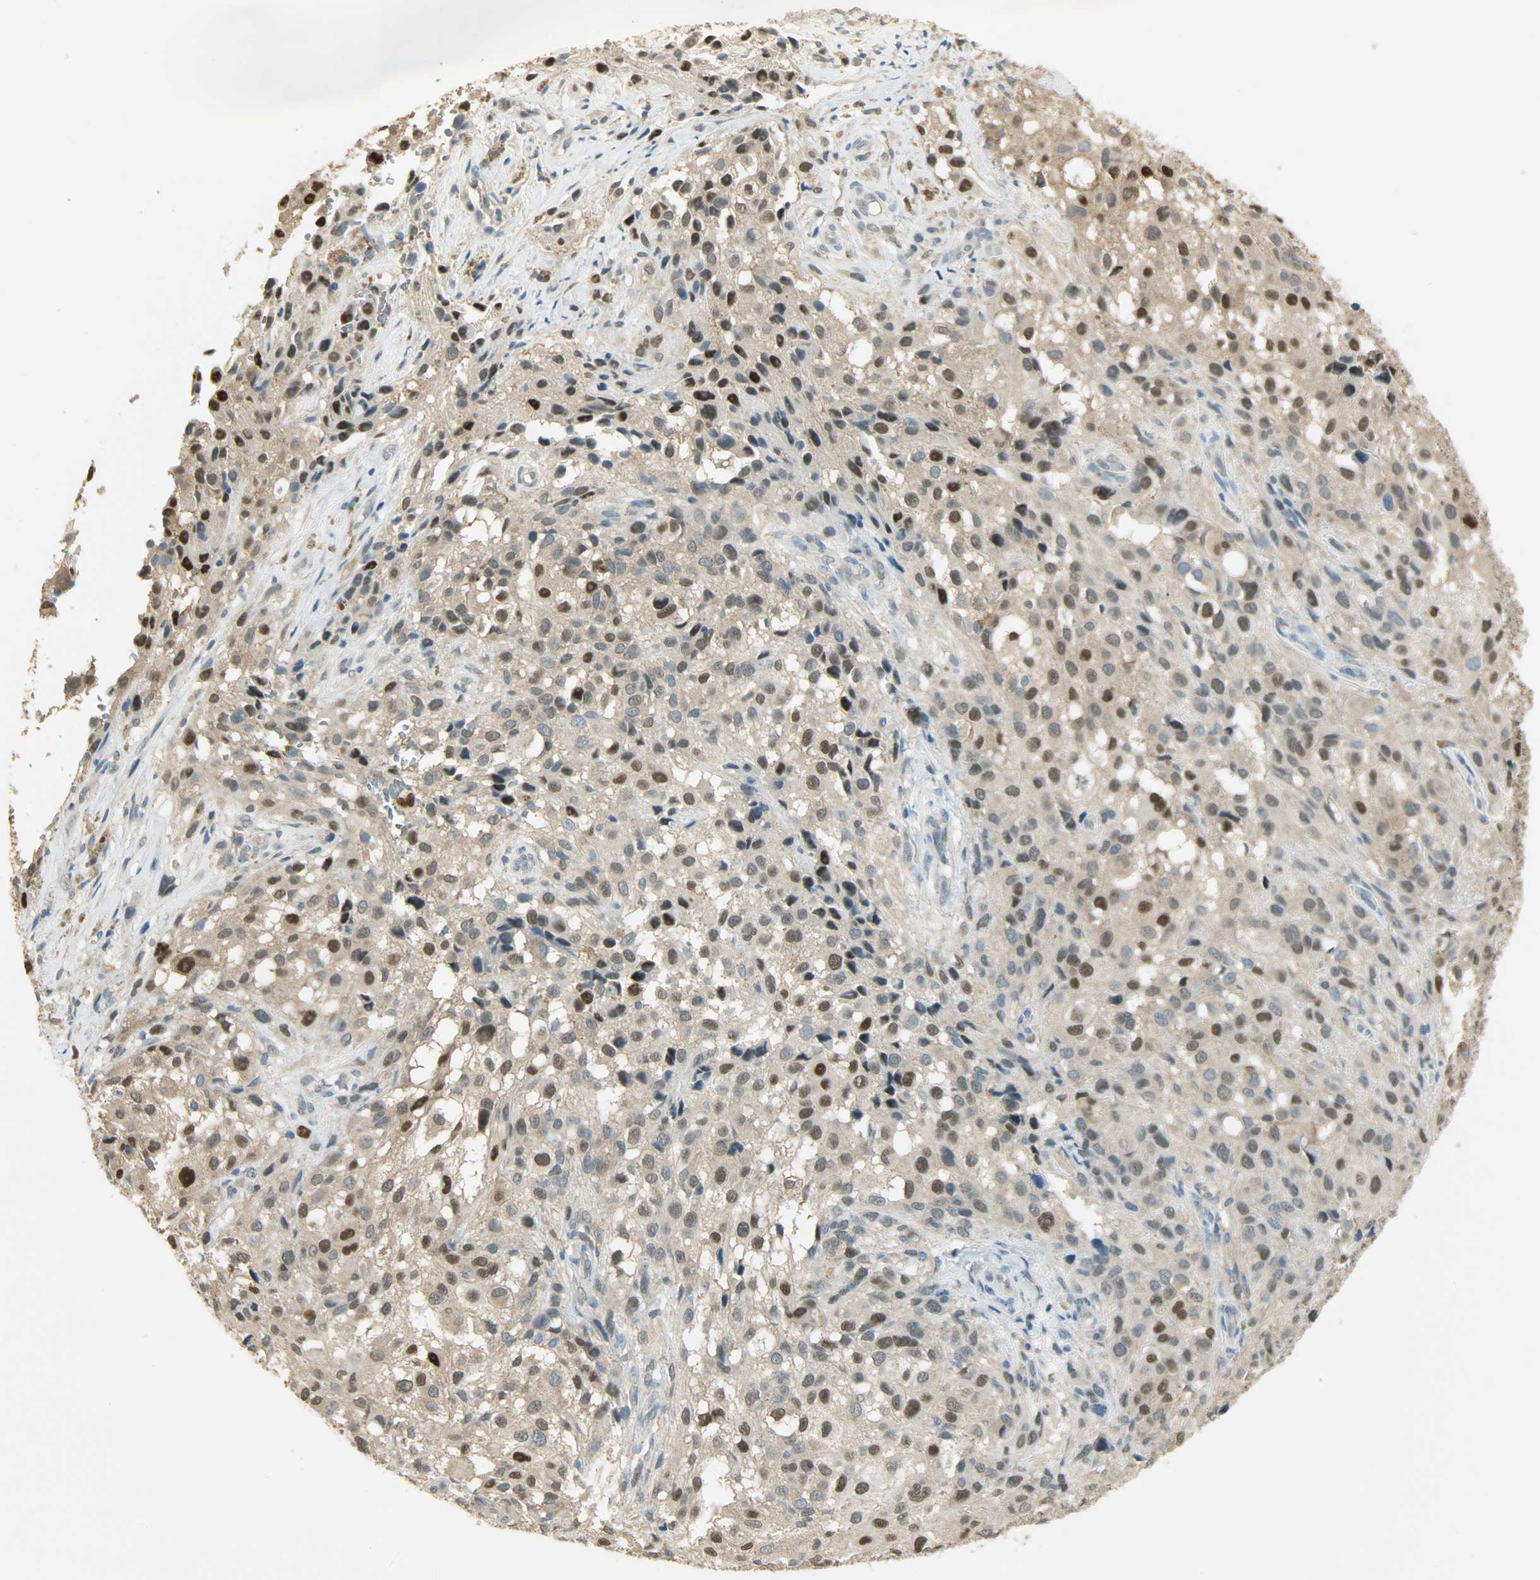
{"staining": {"intensity": "strong", "quantity": ">75%", "location": "nuclear"}, "tissue": "melanoma", "cell_type": "Tumor cells", "image_type": "cancer", "snomed": [{"axis": "morphology", "description": "Necrosis, NOS"}, {"axis": "morphology", "description": "Malignant melanoma, NOS"}, {"axis": "topography", "description": "Skin"}], "caption": "High-magnification brightfield microscopy of malignant melanoma stained with DAB (3,3'-diaminobenzidine) (brown) and counterstained with hematoxylin (blue). tumor cells exhibit strong nuclear staining is seen in approximately>75% of cells.", "gene": "PRMT5", "patient": {"sex": "female", "age": 87}}